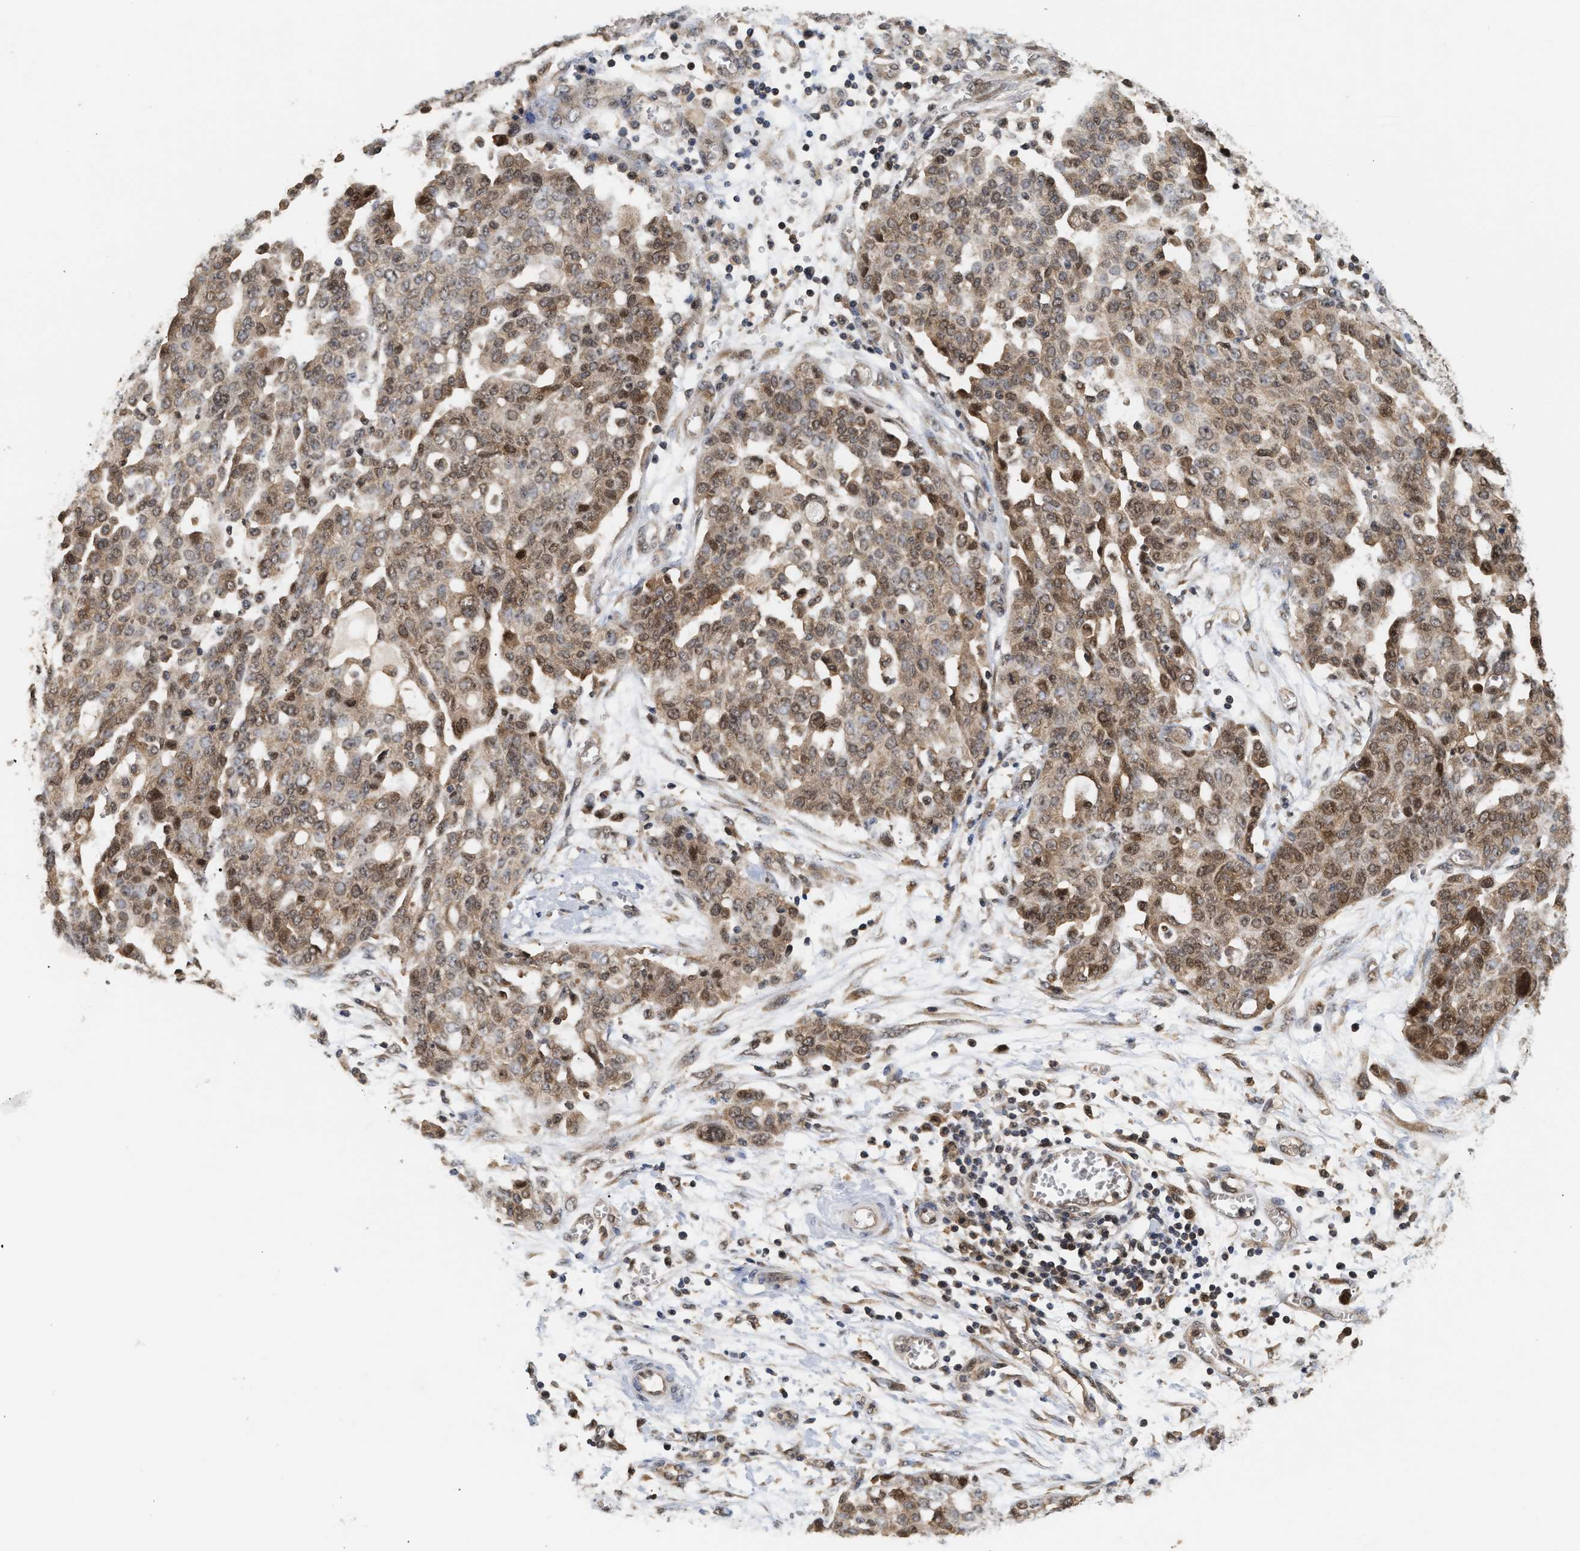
{"staining": {"intensity": "weak", "quantity": ">75%", "location": "cytoplasmic/membranous,nuclear"}, "tissue": "ovarian cancer", "cell_type": "Tumor cells", "image_type": "cancer", "snomed": [{"axis": "morphology", "description": "Cystadenocarcinoma, serous, NOS"}, {"axis": "topography", "description": "Soft tissue"}, {"axis": "topography", "description": "Ovary"}], "caption": "The photomicrograph shows immunohistochemical staining of ovarian serous cystadenocarcinoma. There is weak cytoplasmic/membranous and nuclear expression is appreciated in approximately >75% of tumor cells.", "gene": "ABHD5", "patient": {"sex": "female", "age": 57}}